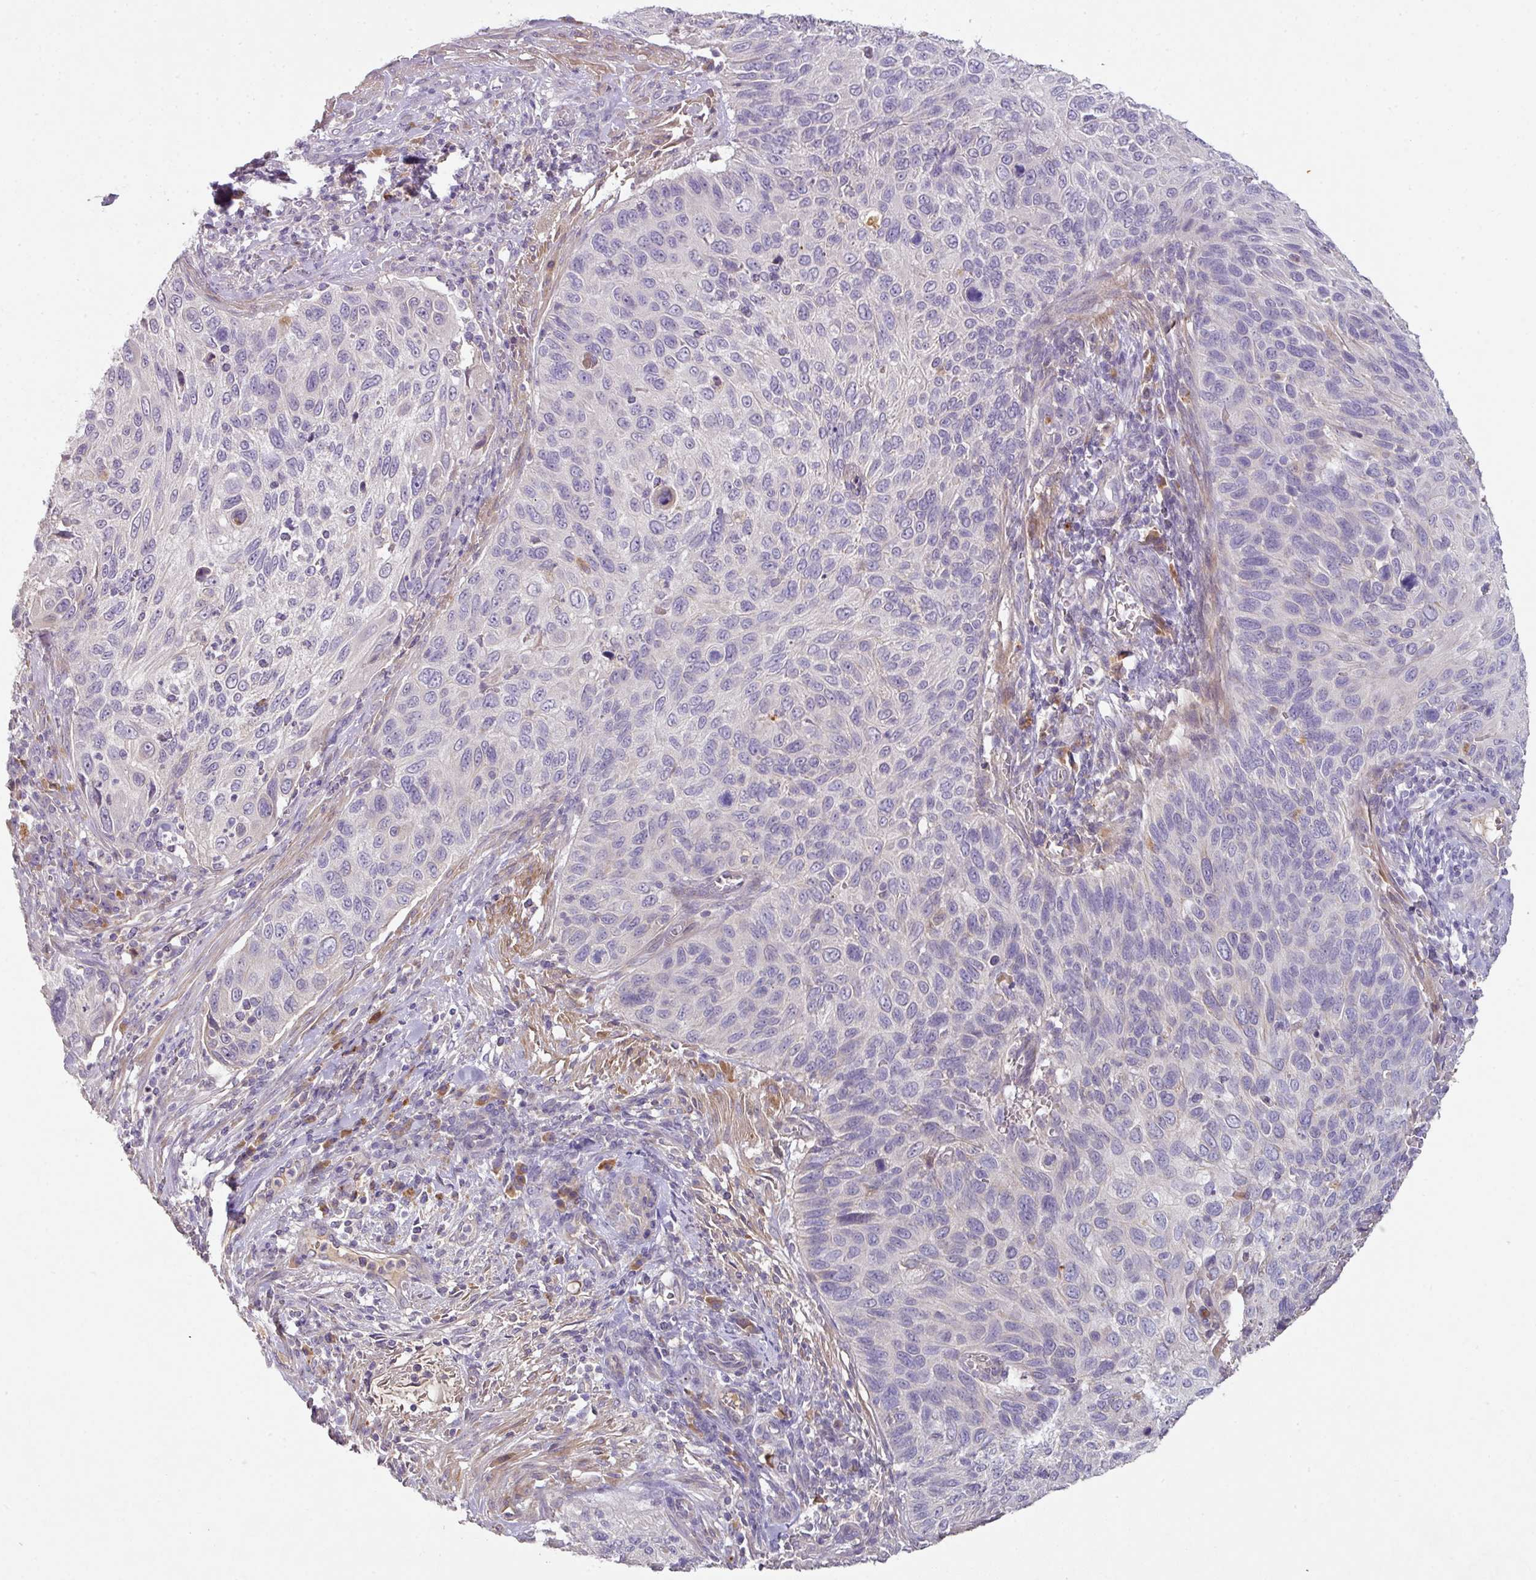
{"staining": {"intensity": "negative", "quantity": "none", "location": "none"}, "tissue": "cervical cancer", "cell_type": "Tumor cells", "image_type": "cancer", "snomed": [{"axis": "morphology", "description": "Squamous cell carcinoma, NOS"}, {"axis": "topography", "description": "Cervix"}], "caption": "Immunohistochemistry (IHC) of cervical cancer exhibits no staining in tumor cells.", "gene": "ZNF266", "patient": {"sex": "female", "age": 70}}